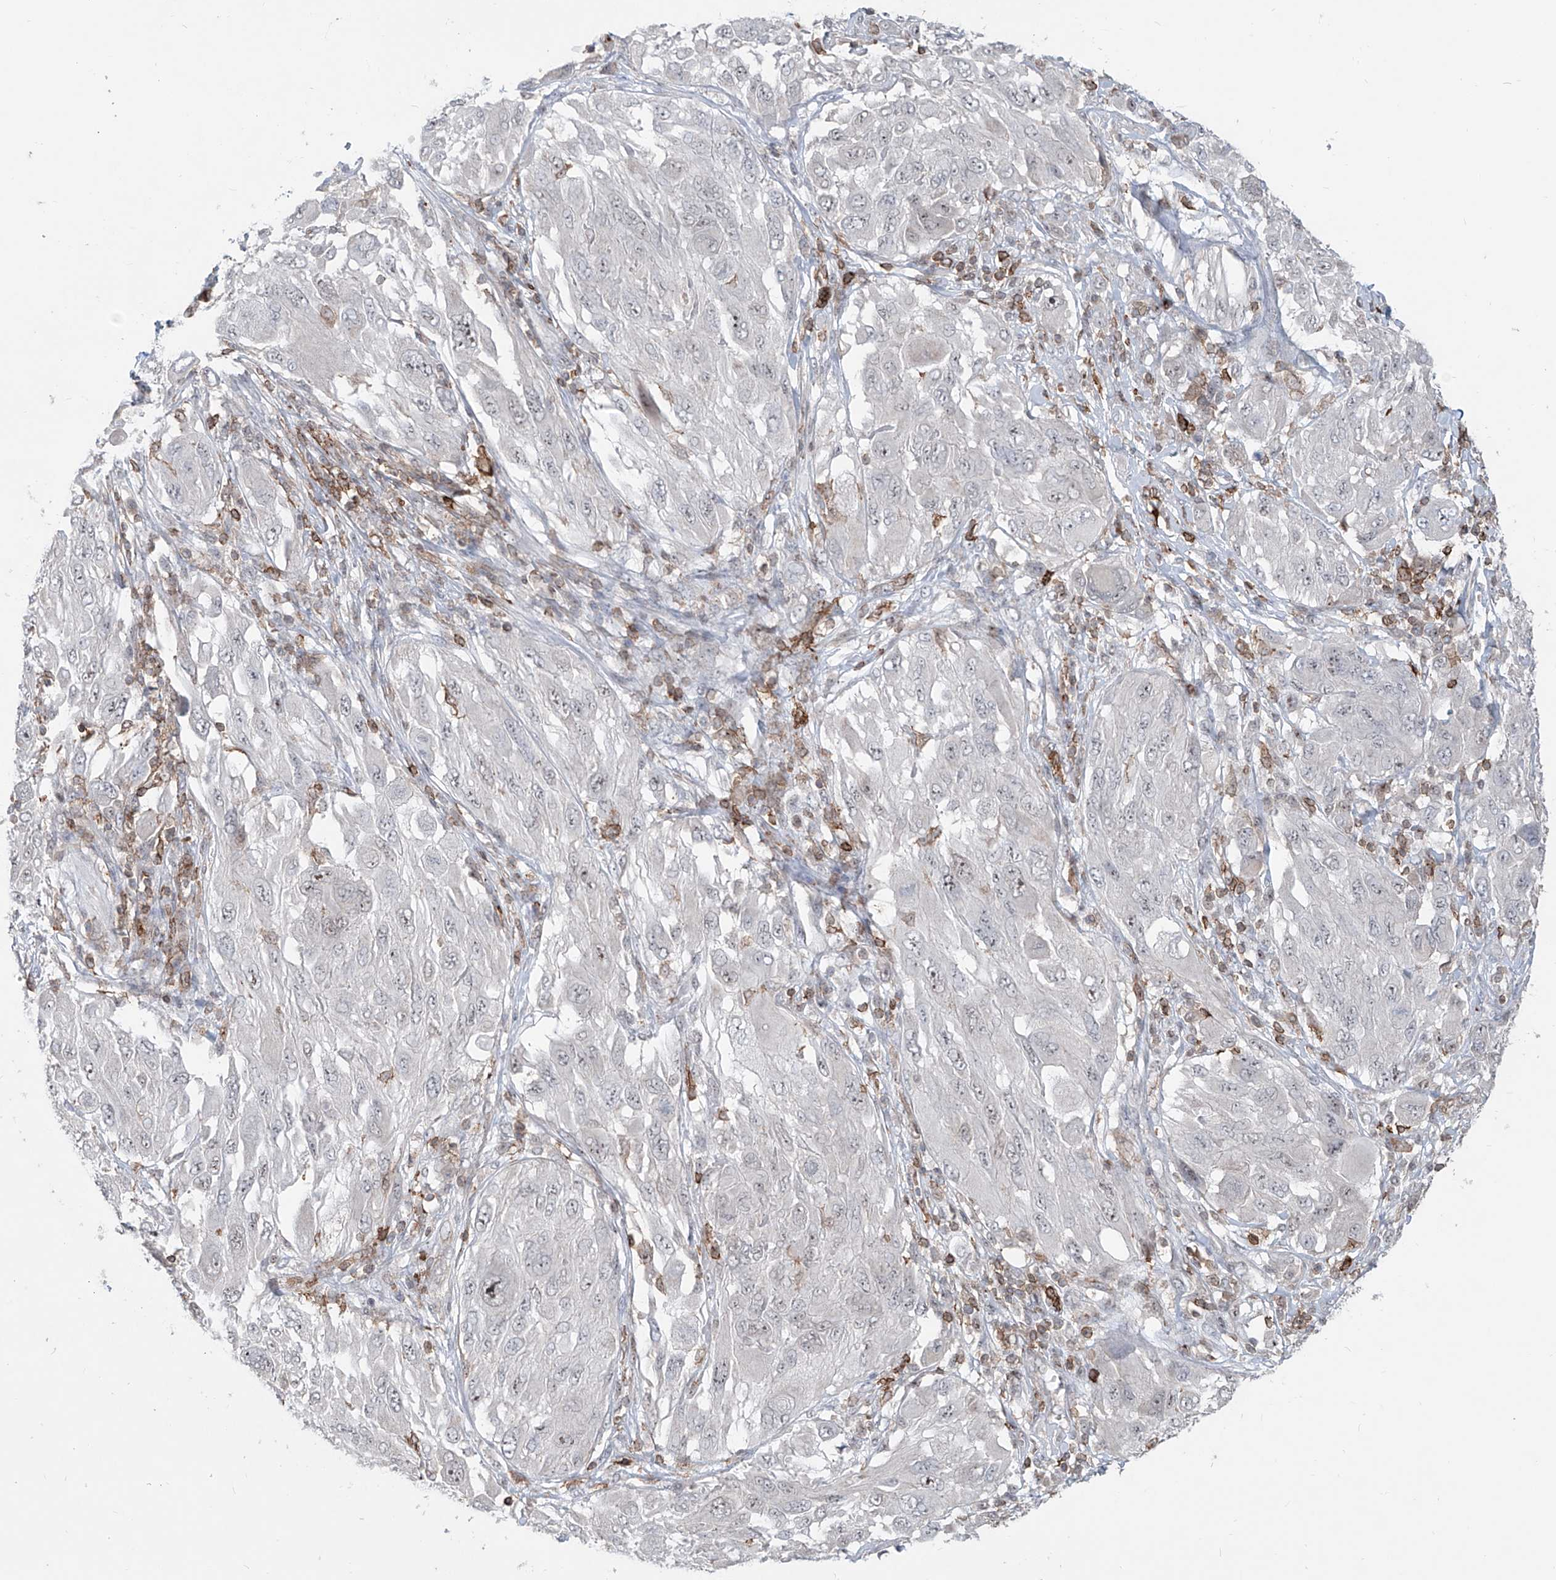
{"staining": {"intensity": "negative", "quantity": "none", "location": "none"}, "tissue": "melanoma", "cell_type": "Tumor cells", "image_type": "cancer", "snomed": [{"axis": "morphology", "description": "Malignant melanoma, NOS"}, {"axis": "topography", "description": "Skin"}], "caption": "Human malignant melanoma stained for a protein using IHC shows no staining in tumor cells.", "gene": "ZBTB48", "patient": {"sex": "female", "age": 91}}